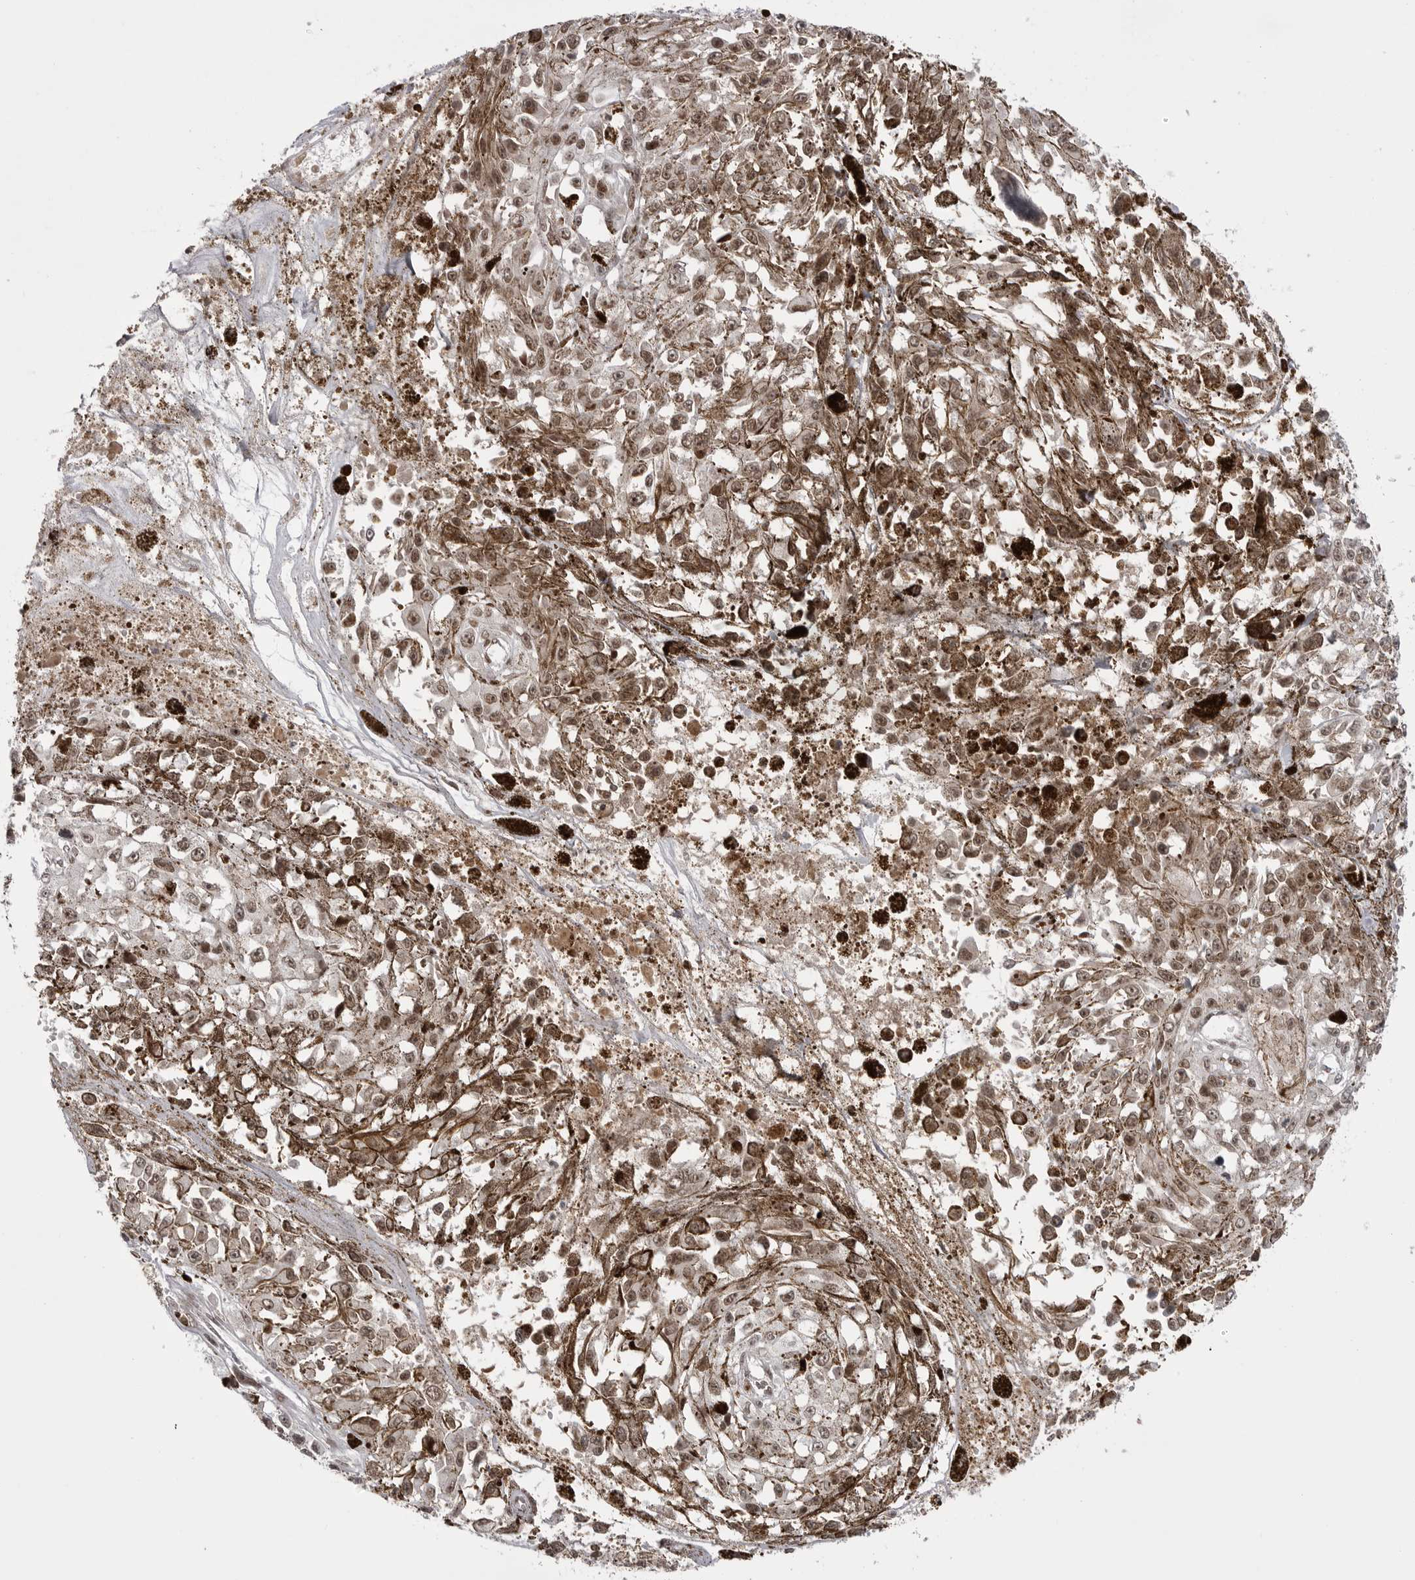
{"staining": {"intensity": "moderate", "quantity": ">75%", "location": "cytoplasmic/membranous,nuclear"}, "tissue": "melanoma", "cell_type": "Tumor cells", "image_type": "cancer", "snomed": [{"axis": "morphology", "description": "Malignant melanoma, Metastatic site"}, {"axis": "topography", "description": "Lymph node"}], "caption": "A brown stain shows moderate cytoplasmic/membranous and nuclear expression of a protein in melanoma tumor cells. The staining was performed using DAB, with brown indicating positive protein expression. Nuclei are stained blue with hematoxylin.", "gene": "PTK2B", "patient": {"sex": "male", "age": 59}}